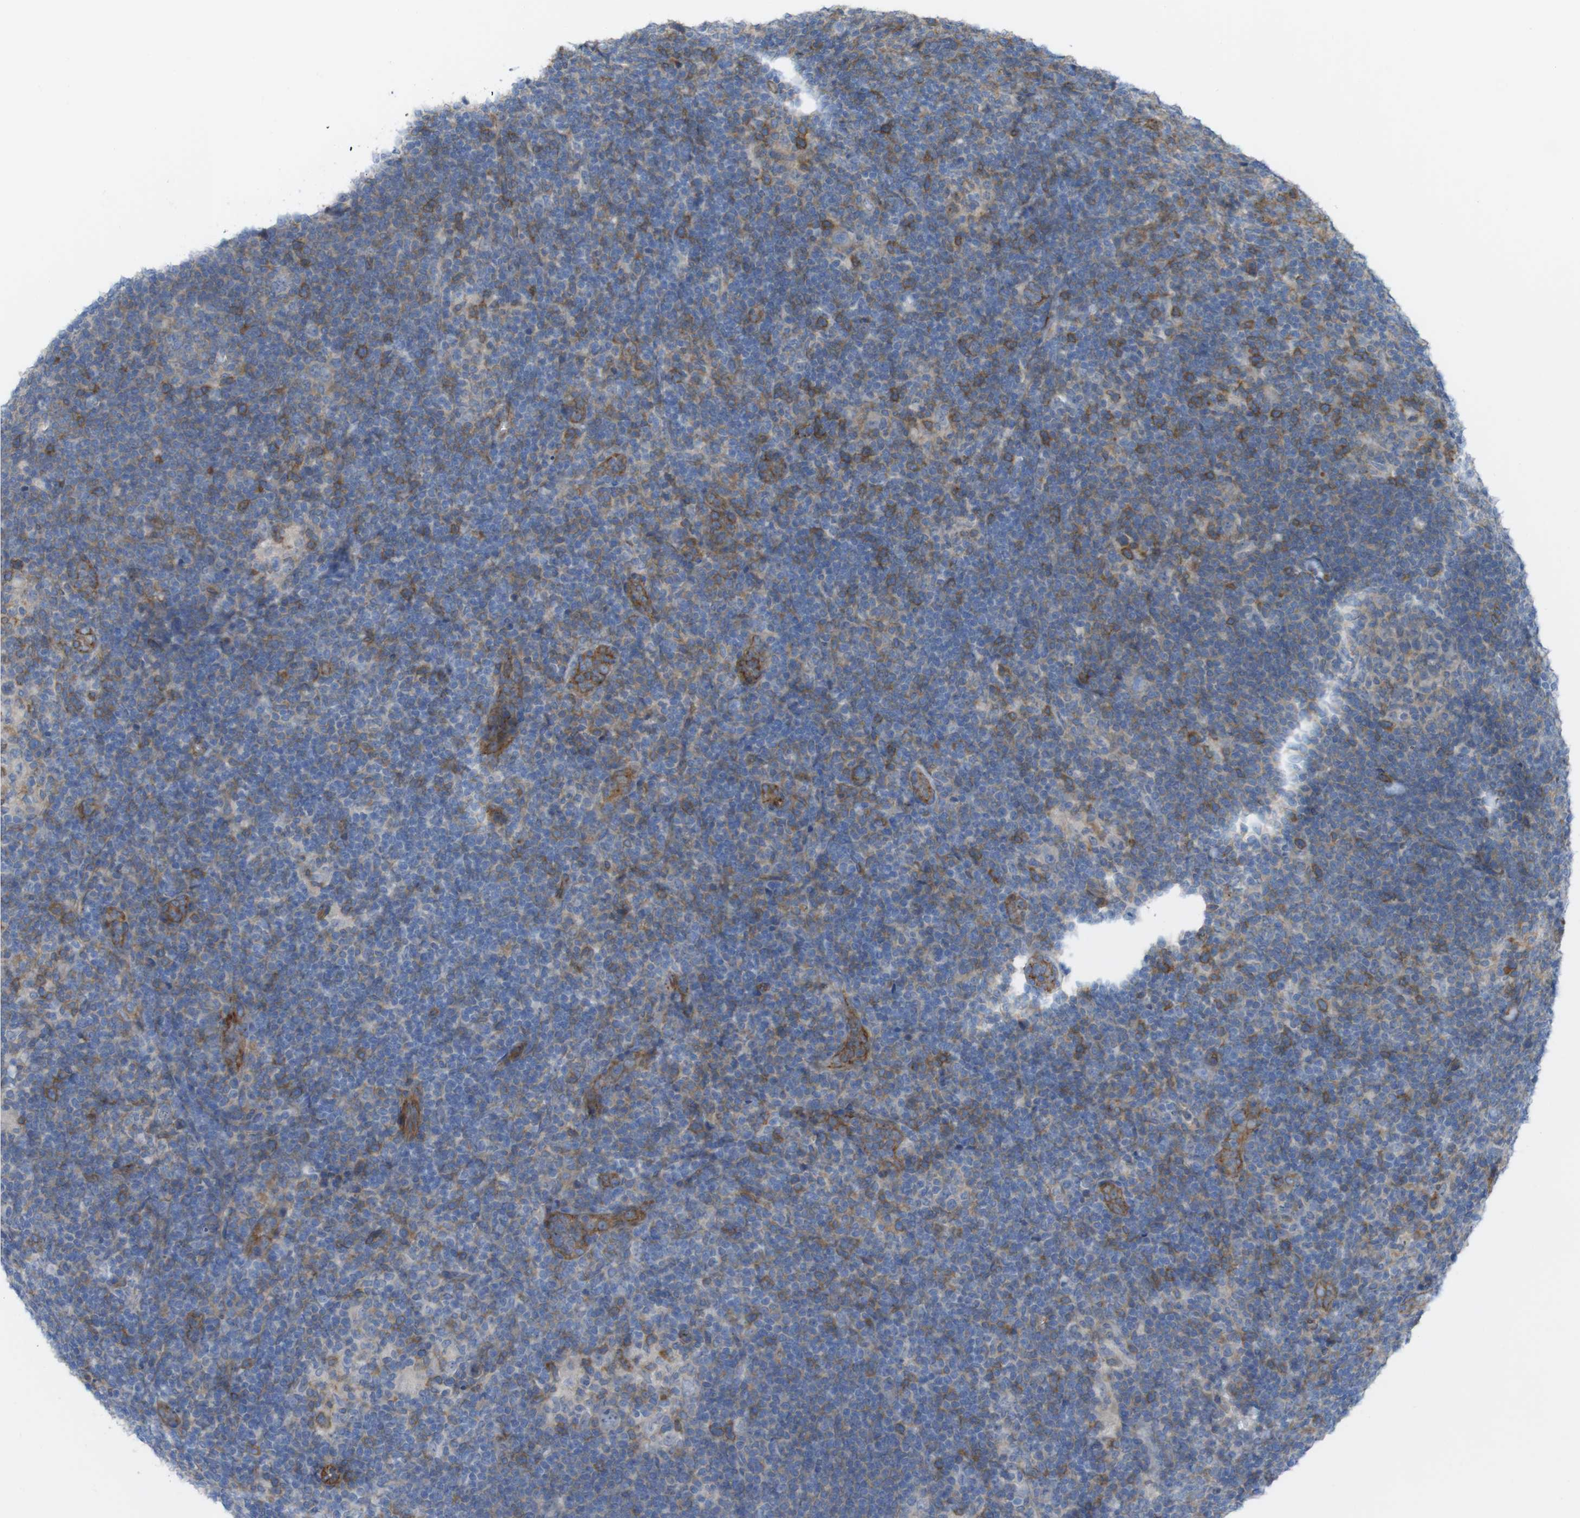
{"staining": {"intensity": "moderate", "quantity": ">75%", "location": "cytoplasmic/membranous"}, "tissue": "lymphoma", "cell_type": "Tumor cells", "image_type": "cancer", "snomed": [{"axis": "morphology", "description": "Hodgkin's disease, NOS"}, {"axis": "topography", "description": "Lymph node"}], "caption": "This histopathology image exhibits IHC staining of lymphoma, with medium moderate cytoplasmic/membranous positivity in approximately >75% of tumor cells.", "gene": "PREX2", "patient": {"sex": "female", "age": 57}}